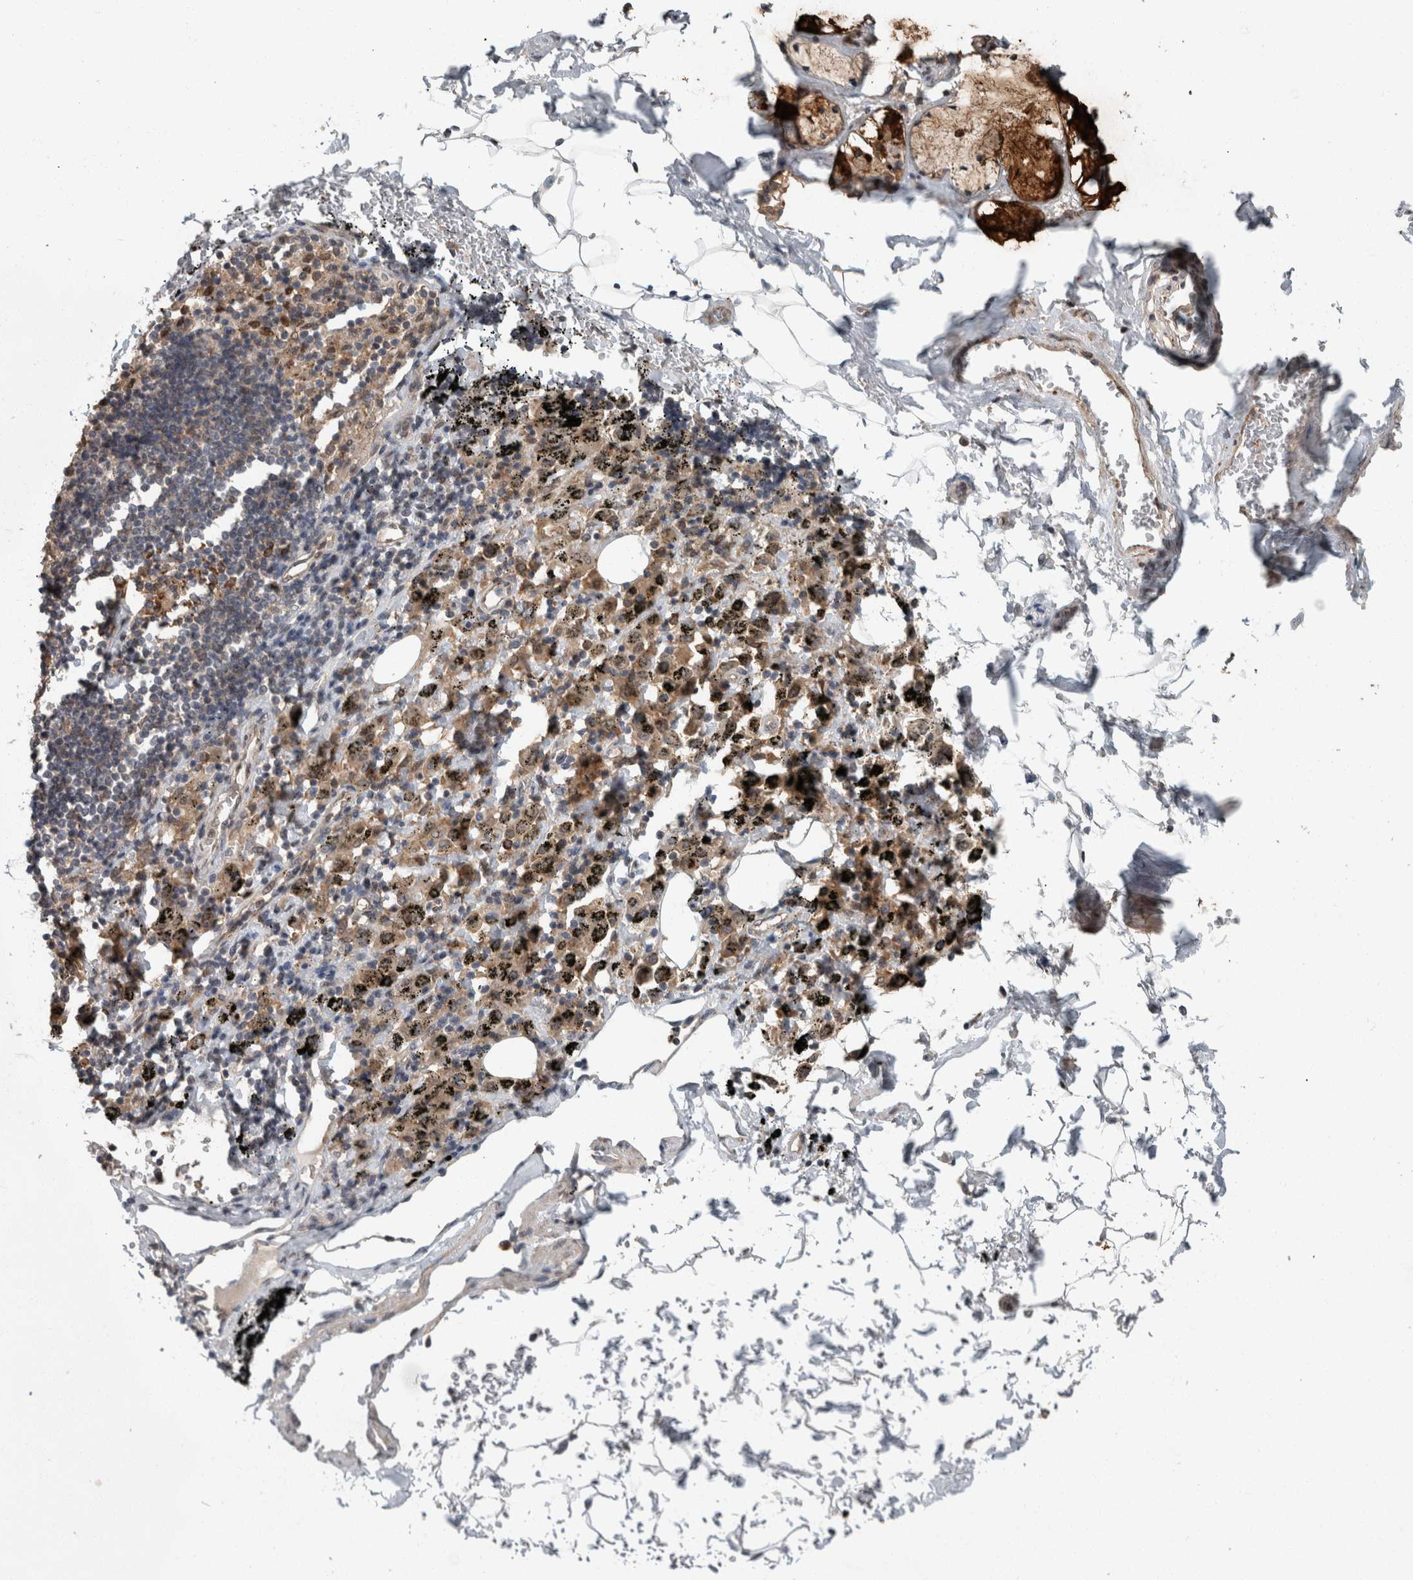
{"staining": {"intensity": "moderate", "quantity": "25%-75%", "location": "cytoplasmic/membranous"}, "tissue": "adipose tissue", "cell_type": "Adipocytes", "image_type": "normal", "snomed": [{"axis": "morphology", "description": "Normal tissue, NOS"}, {"axis": "topography", "description": "Cartilage tissue"}, {"axis": "topography", "description": "Lung"}], "caption": "Brown immunohistochemical staining in benign adipose tissue exhibits moderate cytoplasmic/membranous expression in about 25%-75% of adipocytes.", "gene": "MYO1E", "patient": {"sex": "female", "age": 77}}